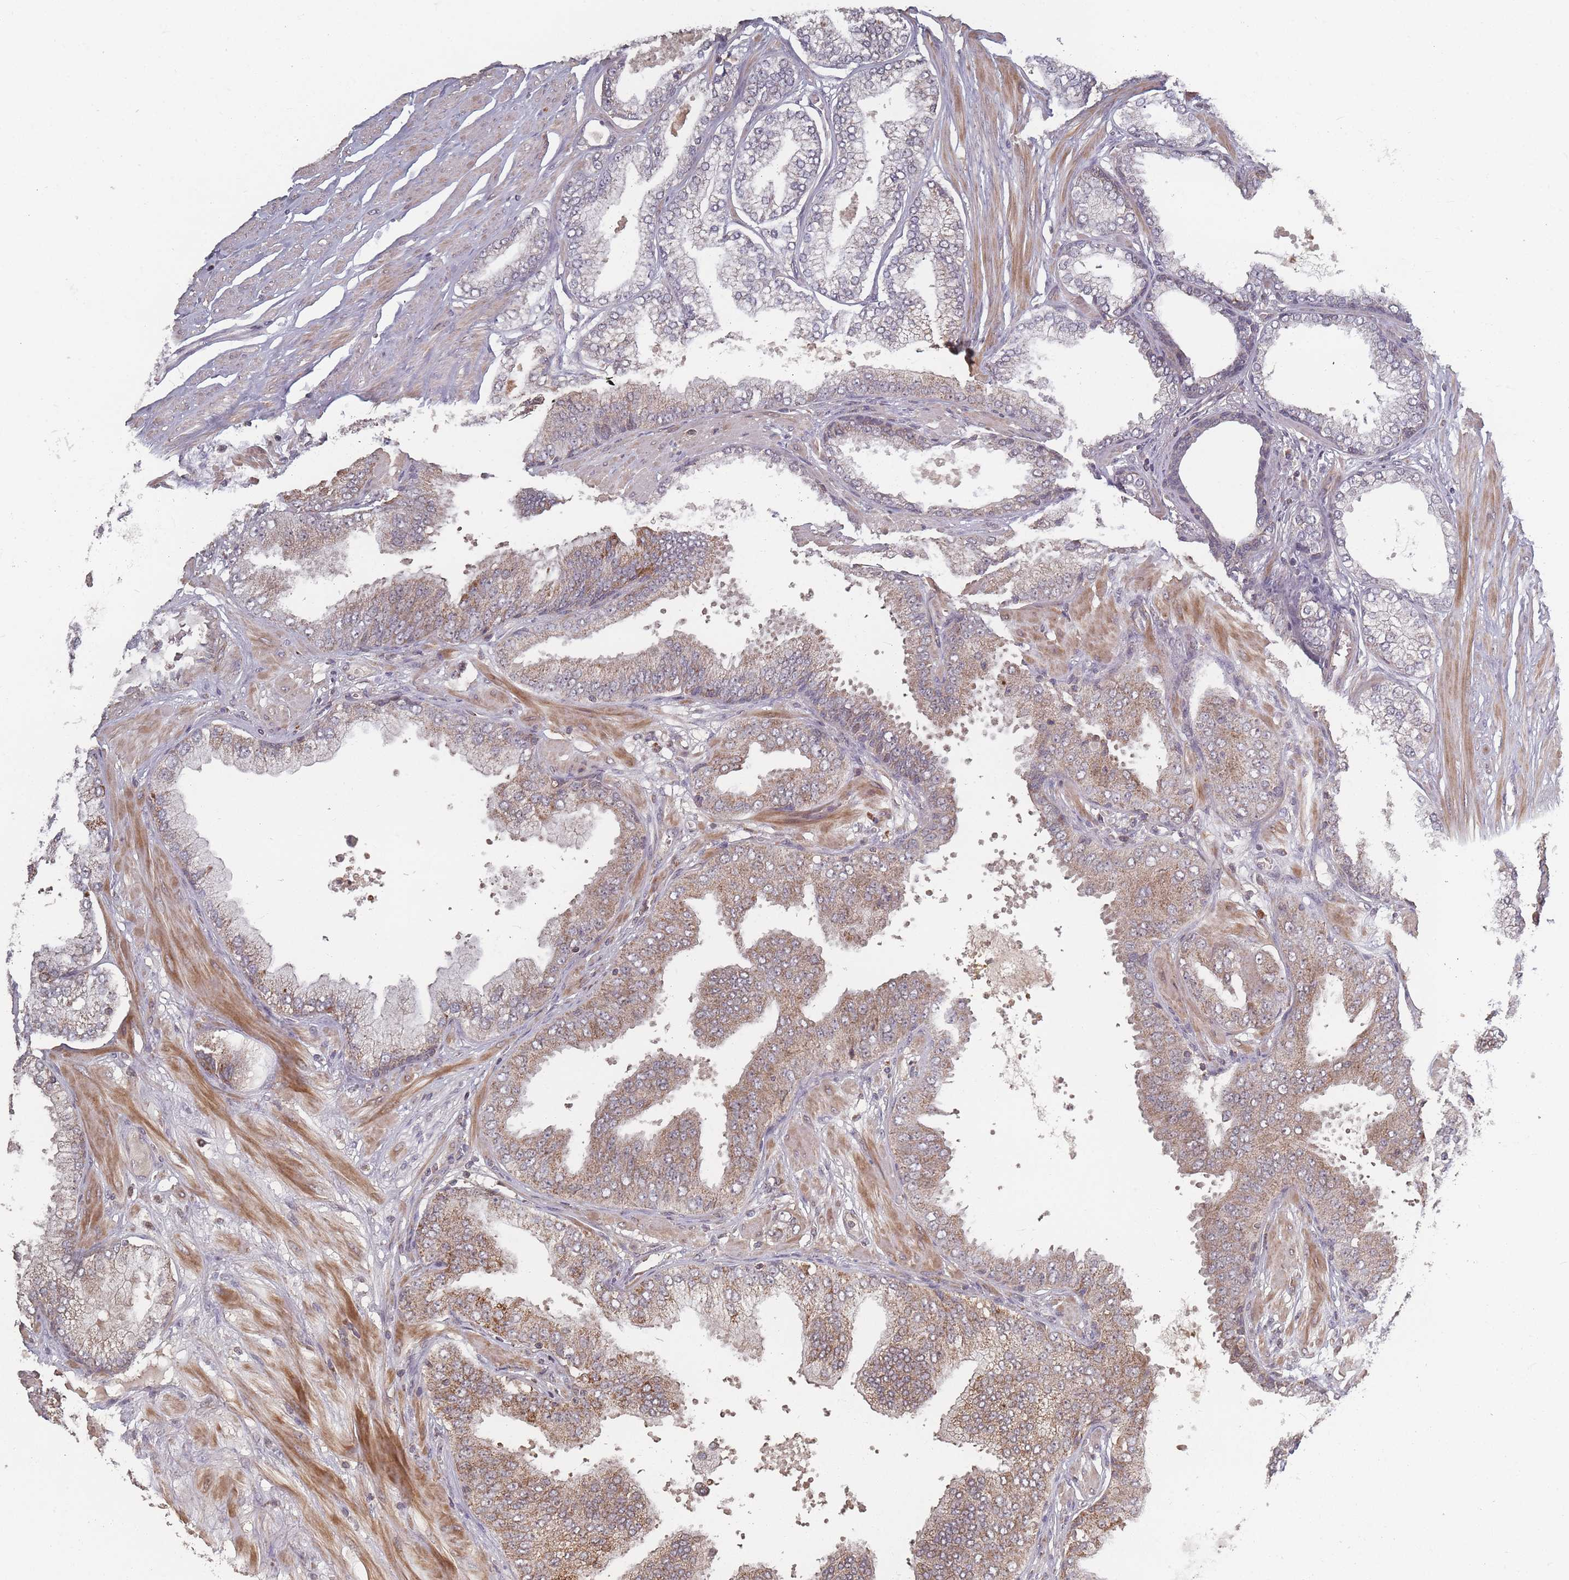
{"staining": {"intensity": "moderate", "quantity": ">75%", "location": "cytoplasmic/membranous"}, "tissue": "prostate cancer", "cell_type": "Tumor cells", "image_type": "cancer", "snomed": [{"axis": "morphology", "description": "Adenocarcinoma, Low grade"}, {"axis": "topography", "description": "Prostate"}], "caption": "Immunohistochemical staining of prostate cancer (low-grade adenocarcinoma) displays medium levels of moderate cytoplasmic/membranous expression in approximately >75% of tumor cells.", "gene": "LYRM7", "patient": {"sex": "male", "age": 55}}